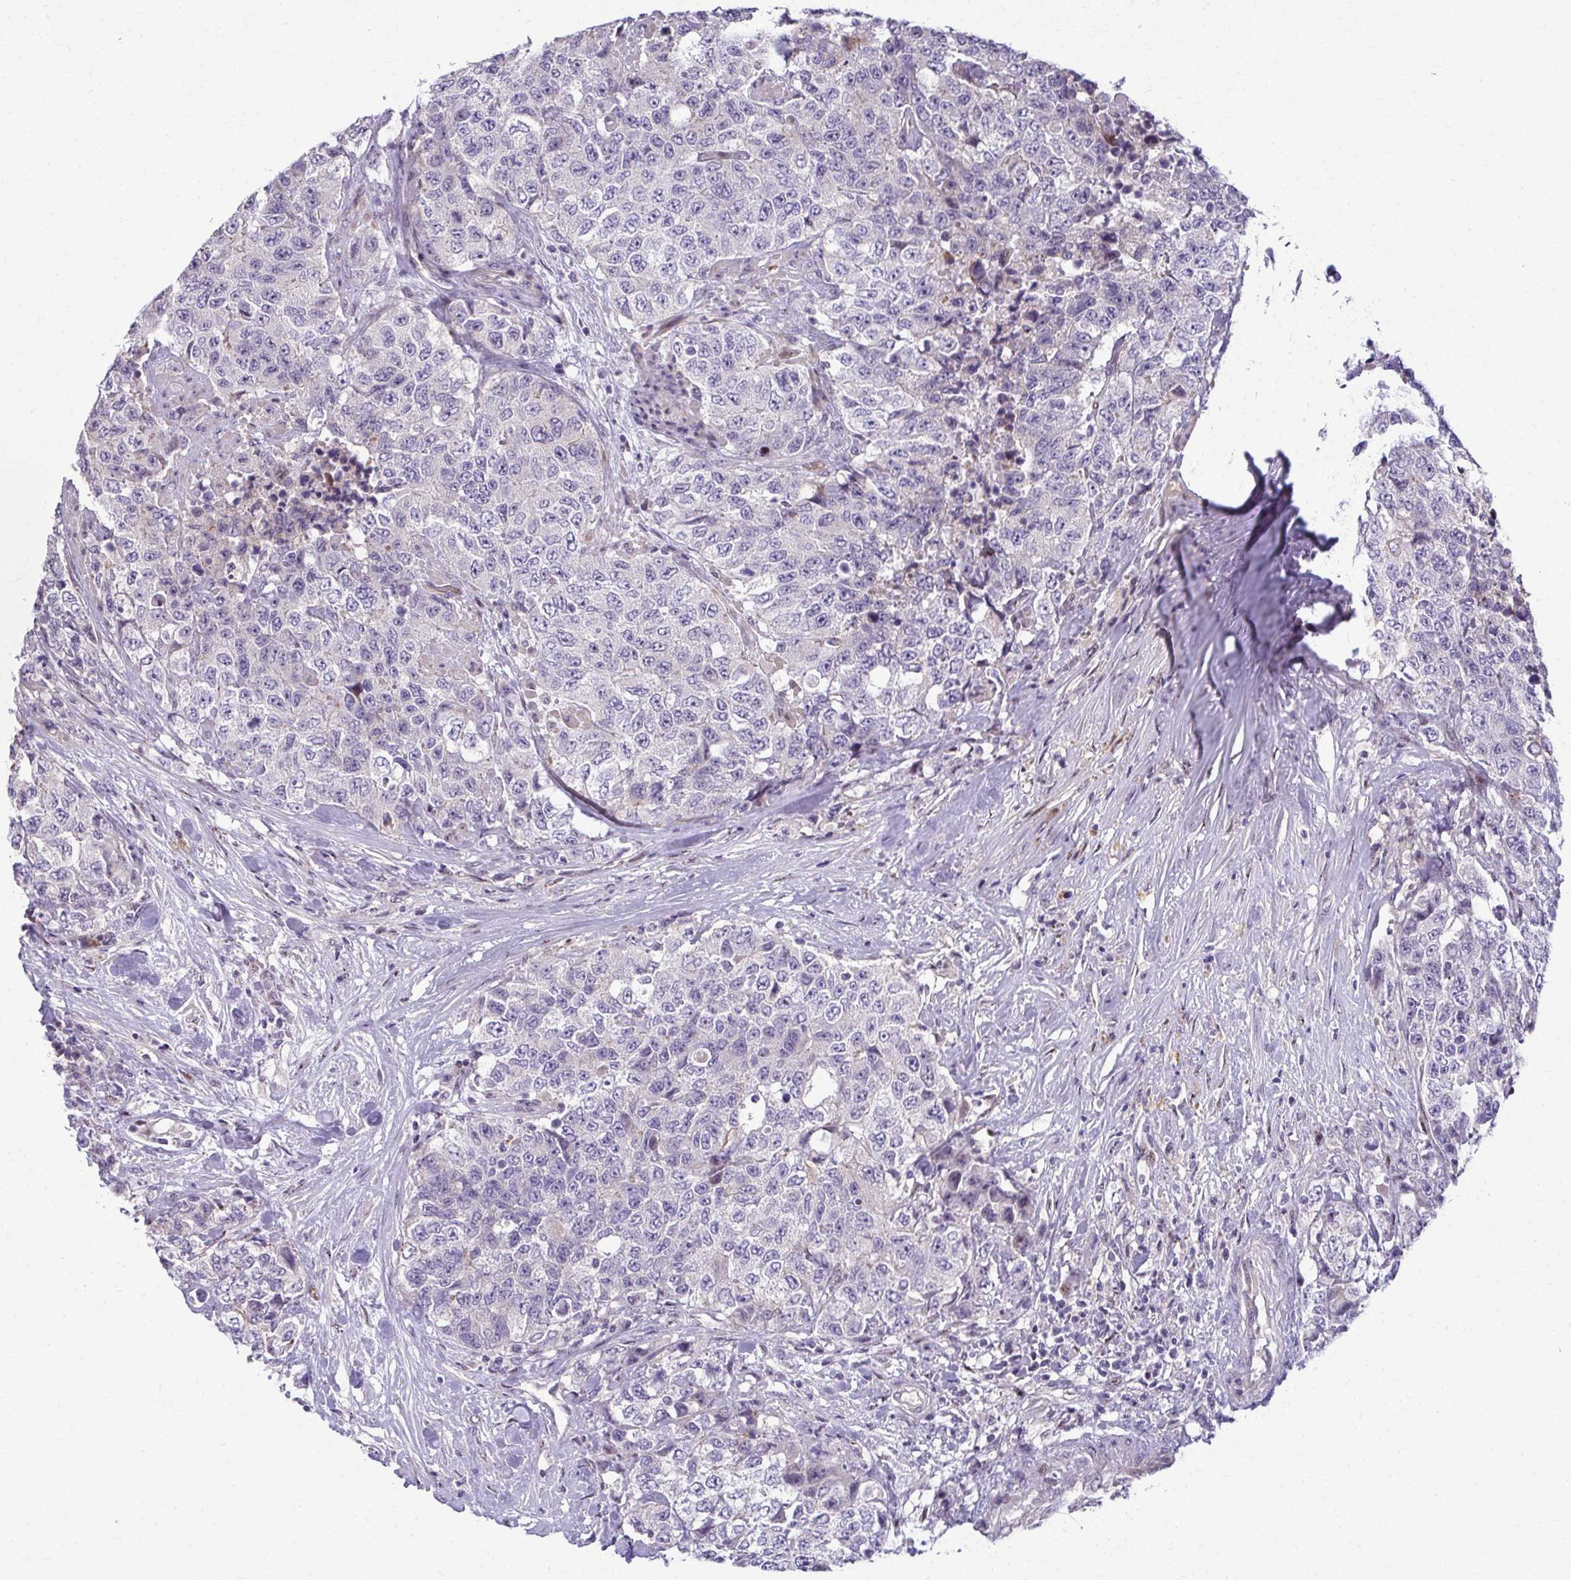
{"staining": {"intensity": "negative", "quantity": "none", "location": "none"}, "tissue": "urothelial cancer", "cell_type": "Tumor cells", "image_type": "cancer", "snomed": [{"axis": "morphology", "description": "Urothelial carcinoma, High grade"}, {"axis": "topography", "description": "Urinary bladder"}], "caption": "This is an immunohistochemistry (IHC) micrograph of high-grade urothelial carcinoma. There is no positivity in tumor cells.", "gene": "ODF1", "patient": {"sex": "female", "age": 78}}